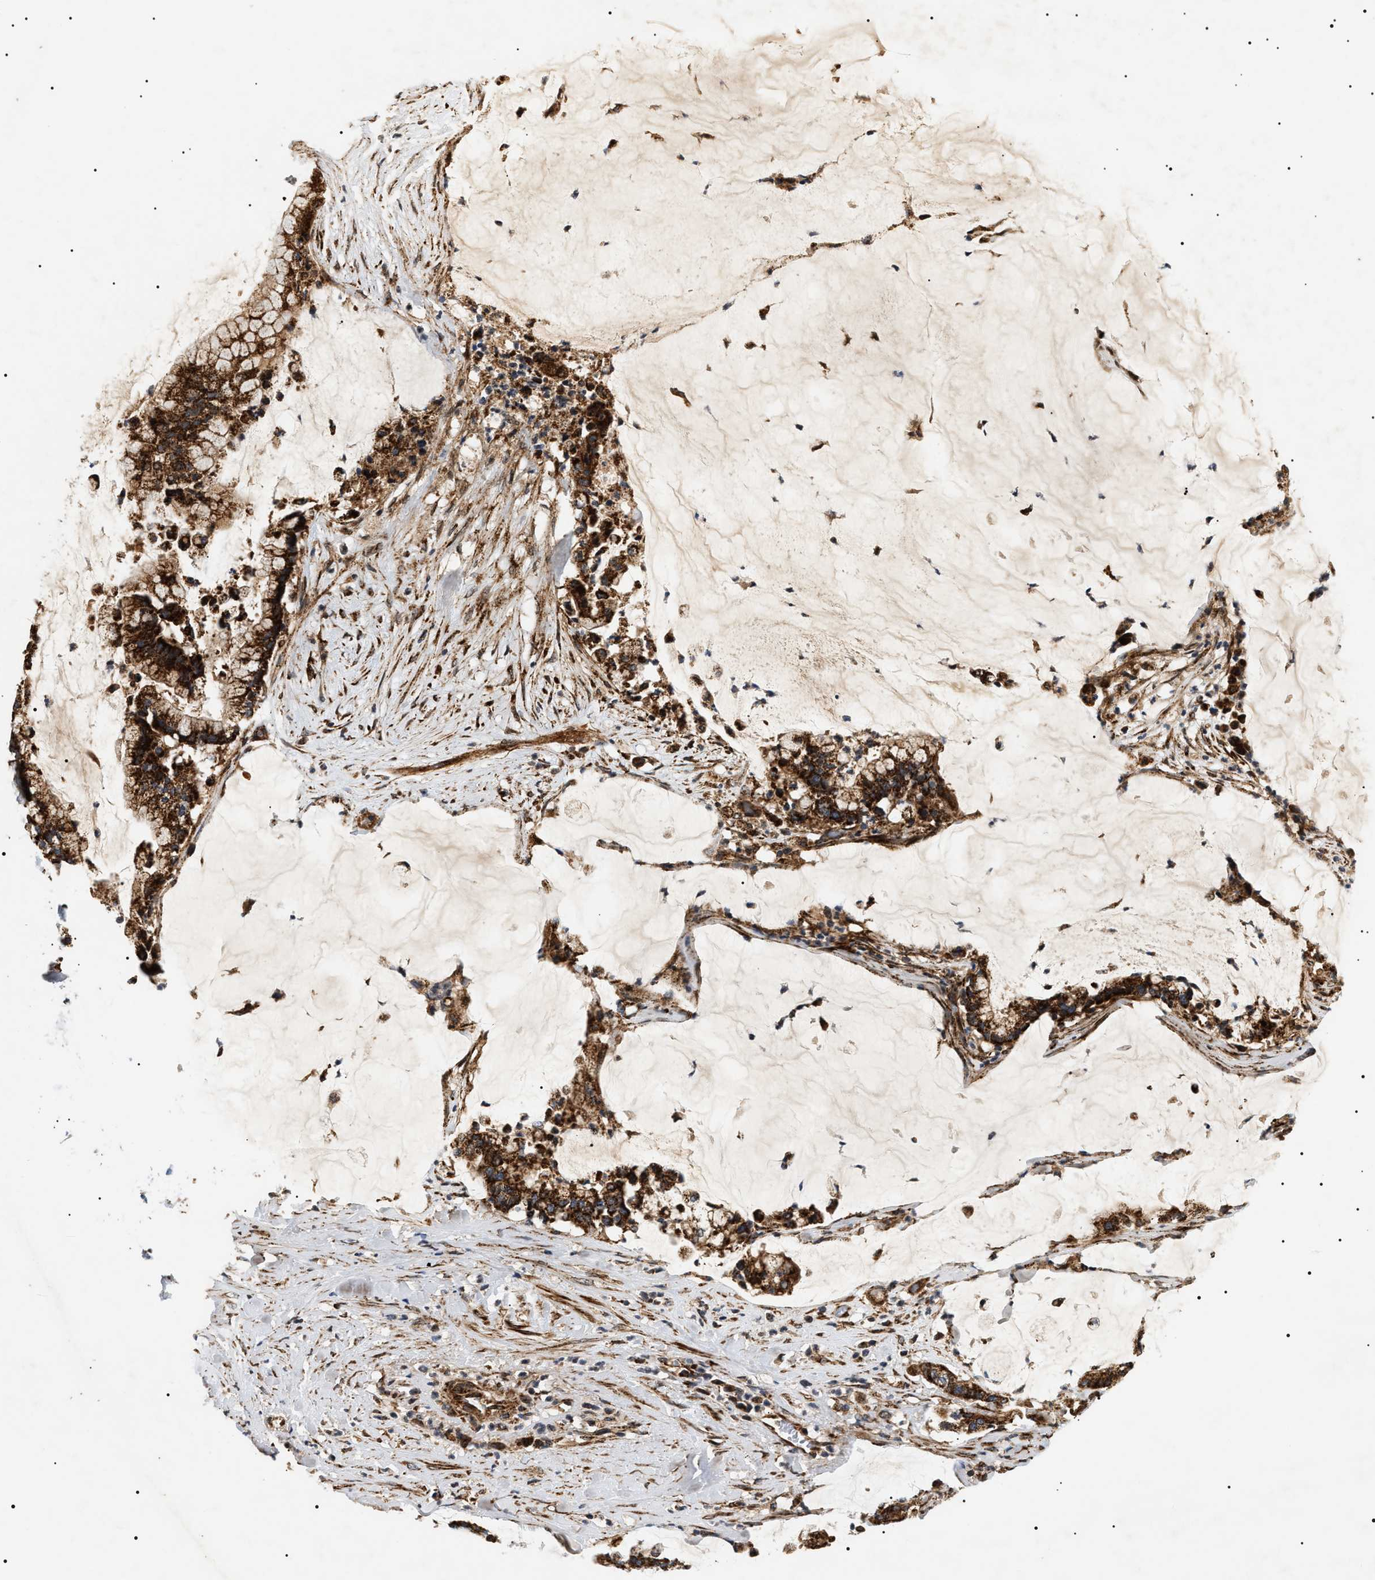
{"staining": {"intensity": "strong", "quantity": ">75%", "location": "cytoplasmic/membranous"}, "tissue": "pancreatic cancer", "cell_type": "Tumor cells", "image_type": "cancer", "snomed": [{"axis": "morphology", "description": "Adenocarcinoma, NOS"}, {"axis": "topography", "description": "Pancreas"}], "caption": "Immunohistochemical staining of adenocarcinoma (pancreatic) demonstrates strong cytoplasmic/membranous protein positivity in about >75% of tumor cells.", "gene": "ZBTB26", "patient": {"sex": "male", "age": 41}}